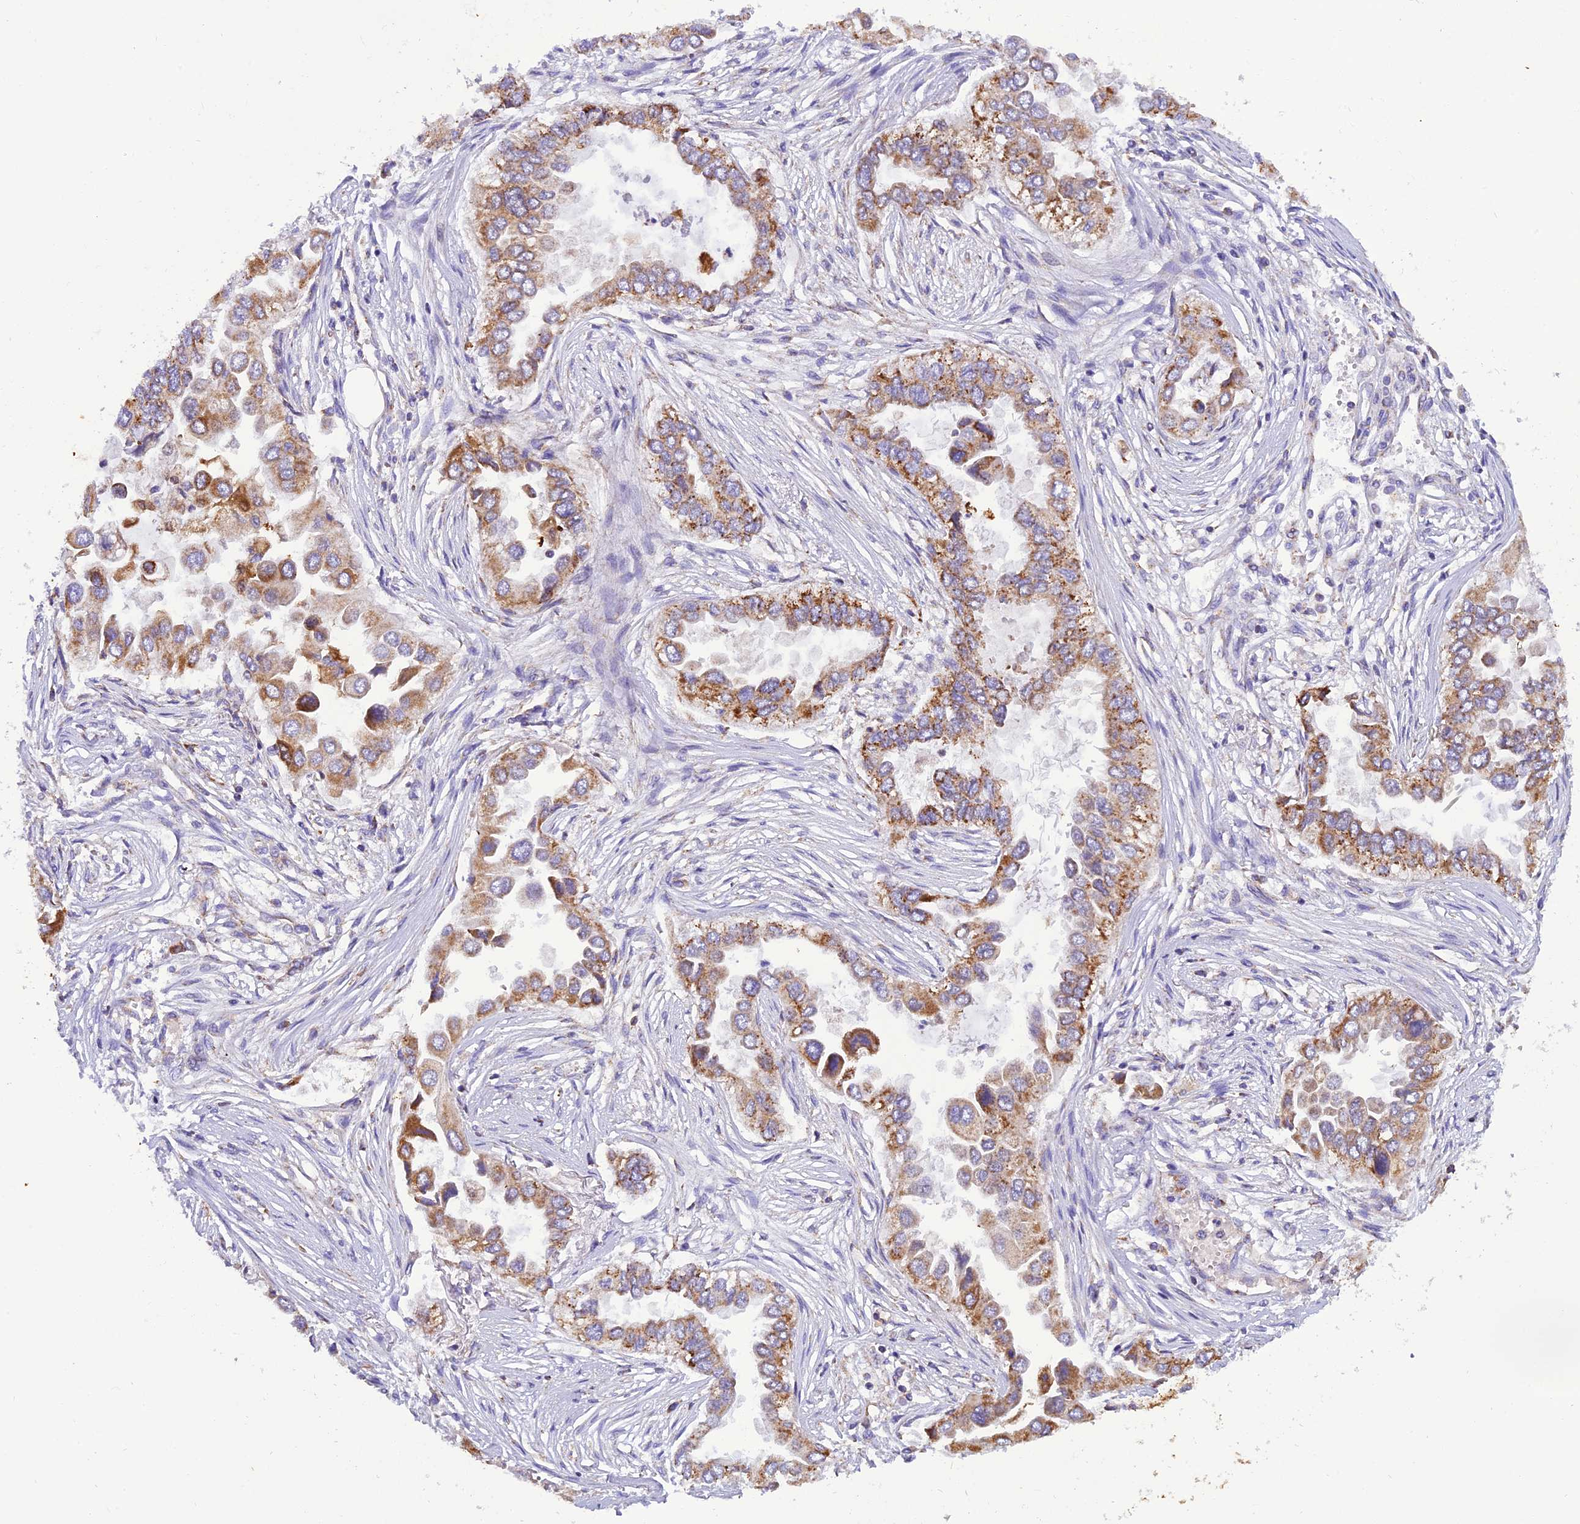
{"staining": {"intensity": "moderate", "quantity": ">75%", "location": "cytoplasmic/membranous"}, "tissue": "lung cancer", "cell_type": "Tumor cells", "image_type": "cancer", "snomed": [{"axis": "morphology", "description": "Adenocarcinoma, NOS"}, {"axis": "topography", "description": "Lung"}], "caption": "An immunohistochemistry histopathology image of neoplastic tissue is shown. Protein staining in brown highlights moderate cytoplasmic/membranous positivity in lung cancer (adenocarcinoma) within tumor cells. (DAB (3,3'-diaminobenzidine) IHC, brown staining for protein, blue staining for nuclei).", "gene": "GPD1", "patient": {"sex": "female", "age": 76}}